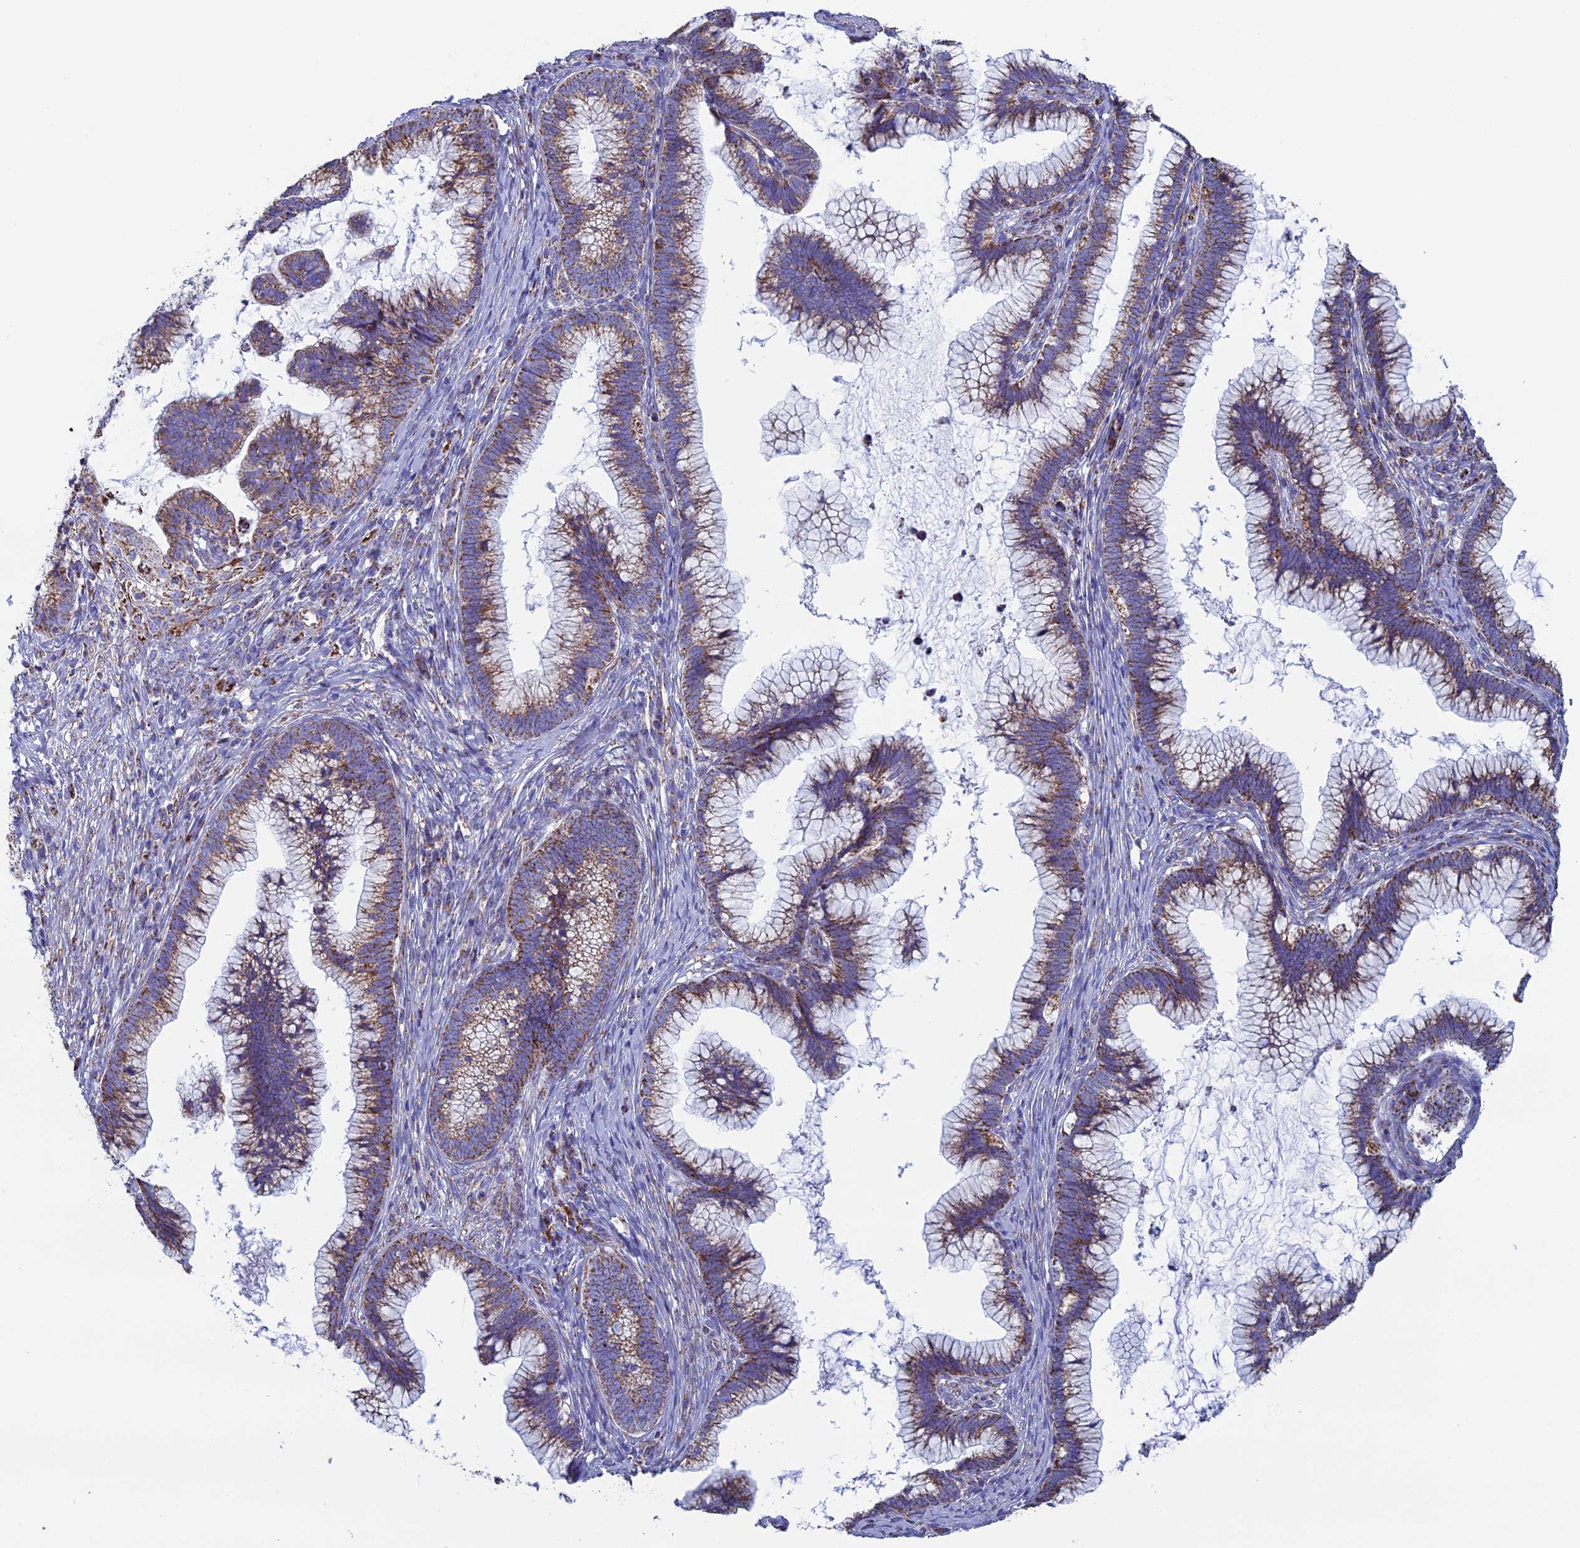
{"staining": {"intensity": "moderate", "quantity": ">75%", "location": "cytoplasmic/membranous"}, "tissue": "cervical cancer", "cell_type": "Tumor cells", "image_type": "cancer", "snomed": [{"axis": "morphology", "description": "Adenocarcinoma, NOS"}, {"axis": "topography", "description": "Cervix"}], "caption": "Immunohistochemistry (IHC) (DAB (3,3'-diaminobenzidine)) staining of adenocarcinoma (cervical) displays moderate cytoplasmic/membranous protein staining in about >75% of tumor cells. (DAB IHC with brightfield microscopy, high magnification).", "gene": "UQCRFS1", "patient": {"sex": "female", "age": 36}}